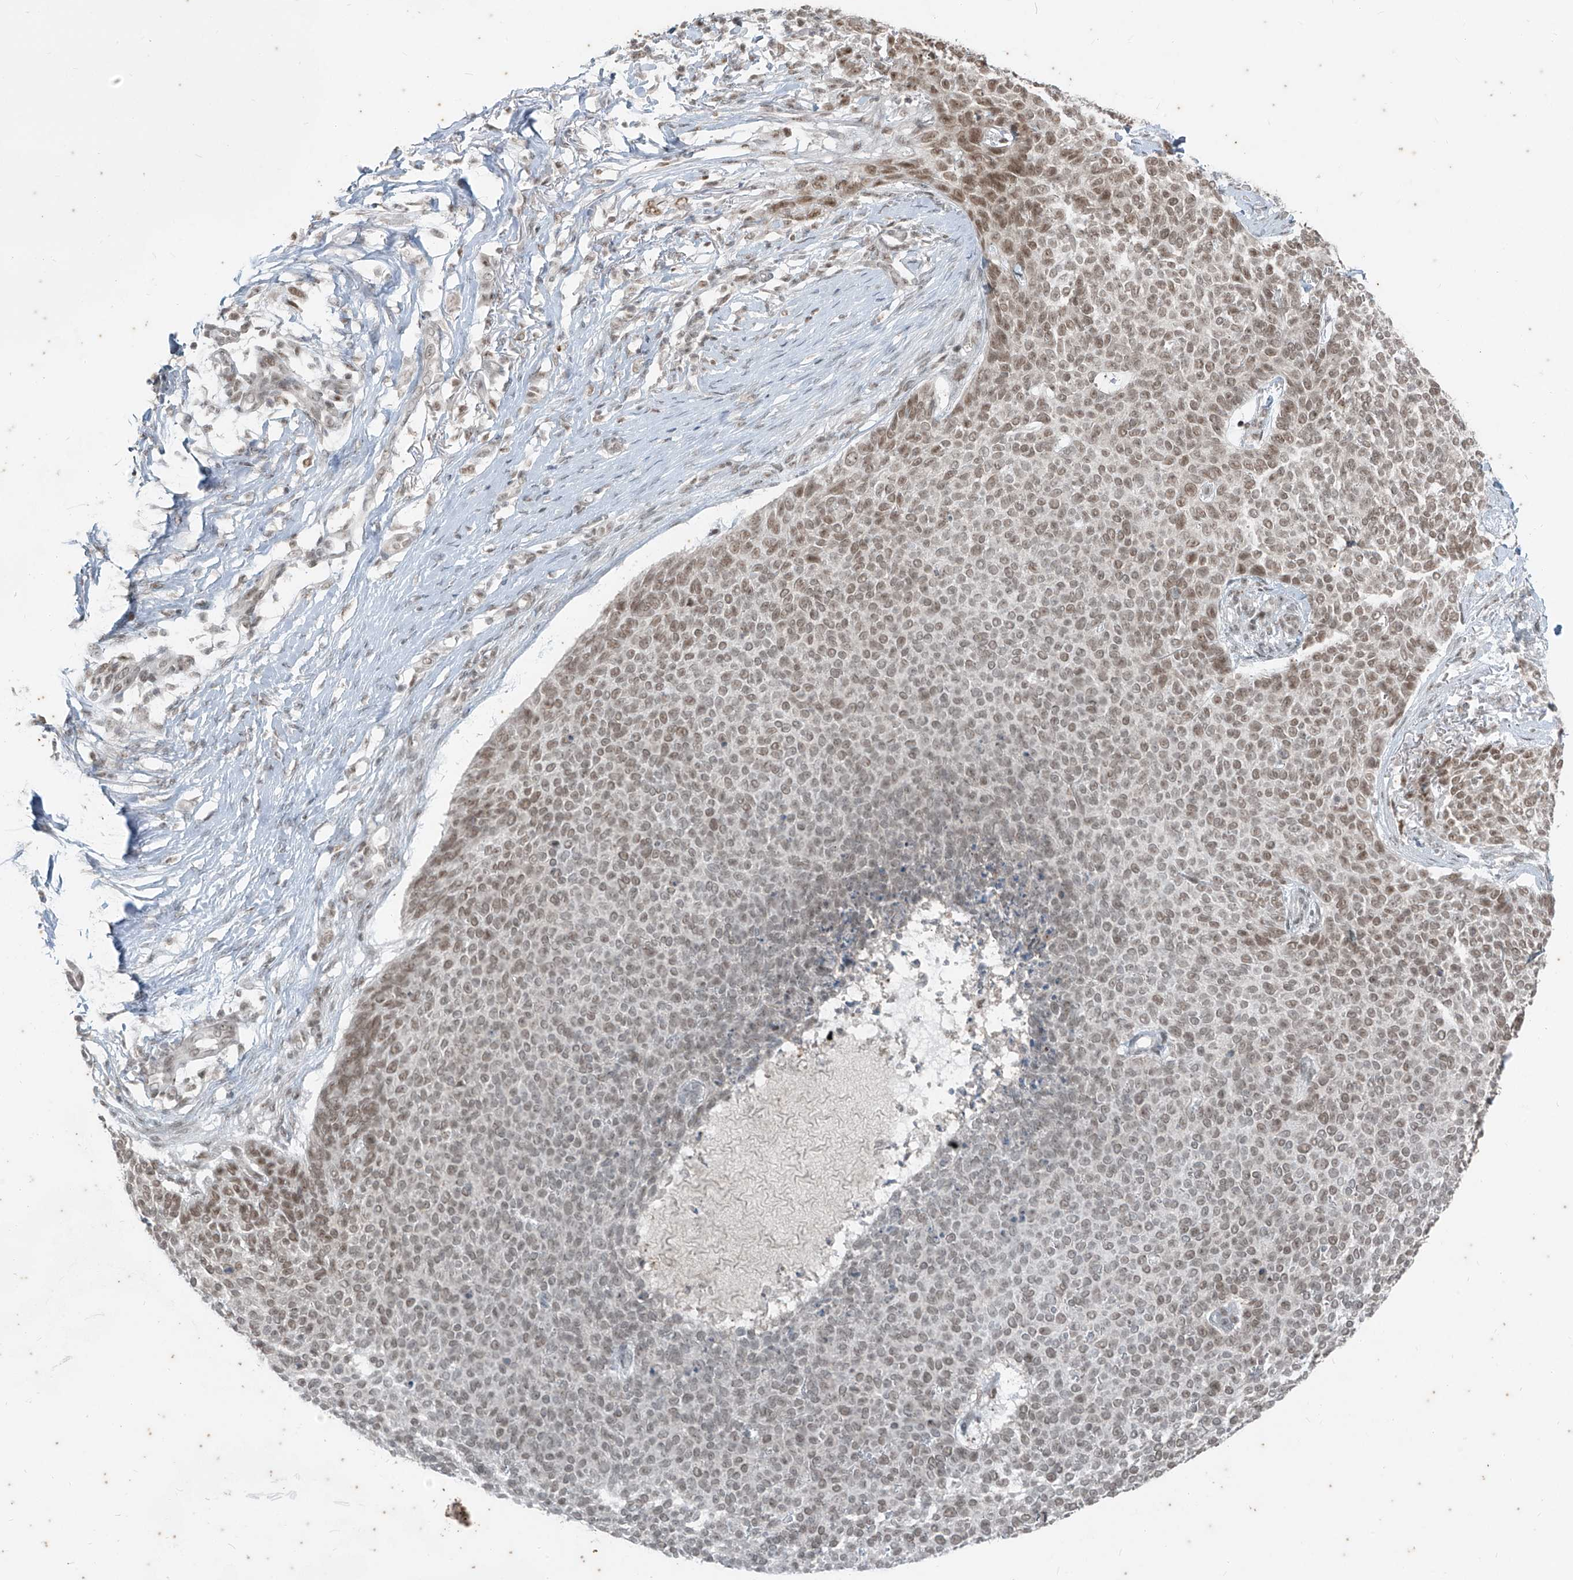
{"staining": {"intensity": "moderate", "quantity": "25%-75%", "location": "nuclear"}, "tissue": "skin cancer", "cell_type": "Tumor cells", "image_type": "cancer", "snomed": [{"axis": "morphology", "description": "Normal tissue, NOS"}, {"axis": "morphology", "description": "Basal cell carcinoma"}, {"axis": "topography", "description": "Skin"}], "caption": "Protein expression by immunohistochemistry exhibits moderate nuclear positivity in about 25%-75% of tumor cells in skin cancer.", "gene": "ZNF354B", "patient": {"sex": "male", "age": 50}}